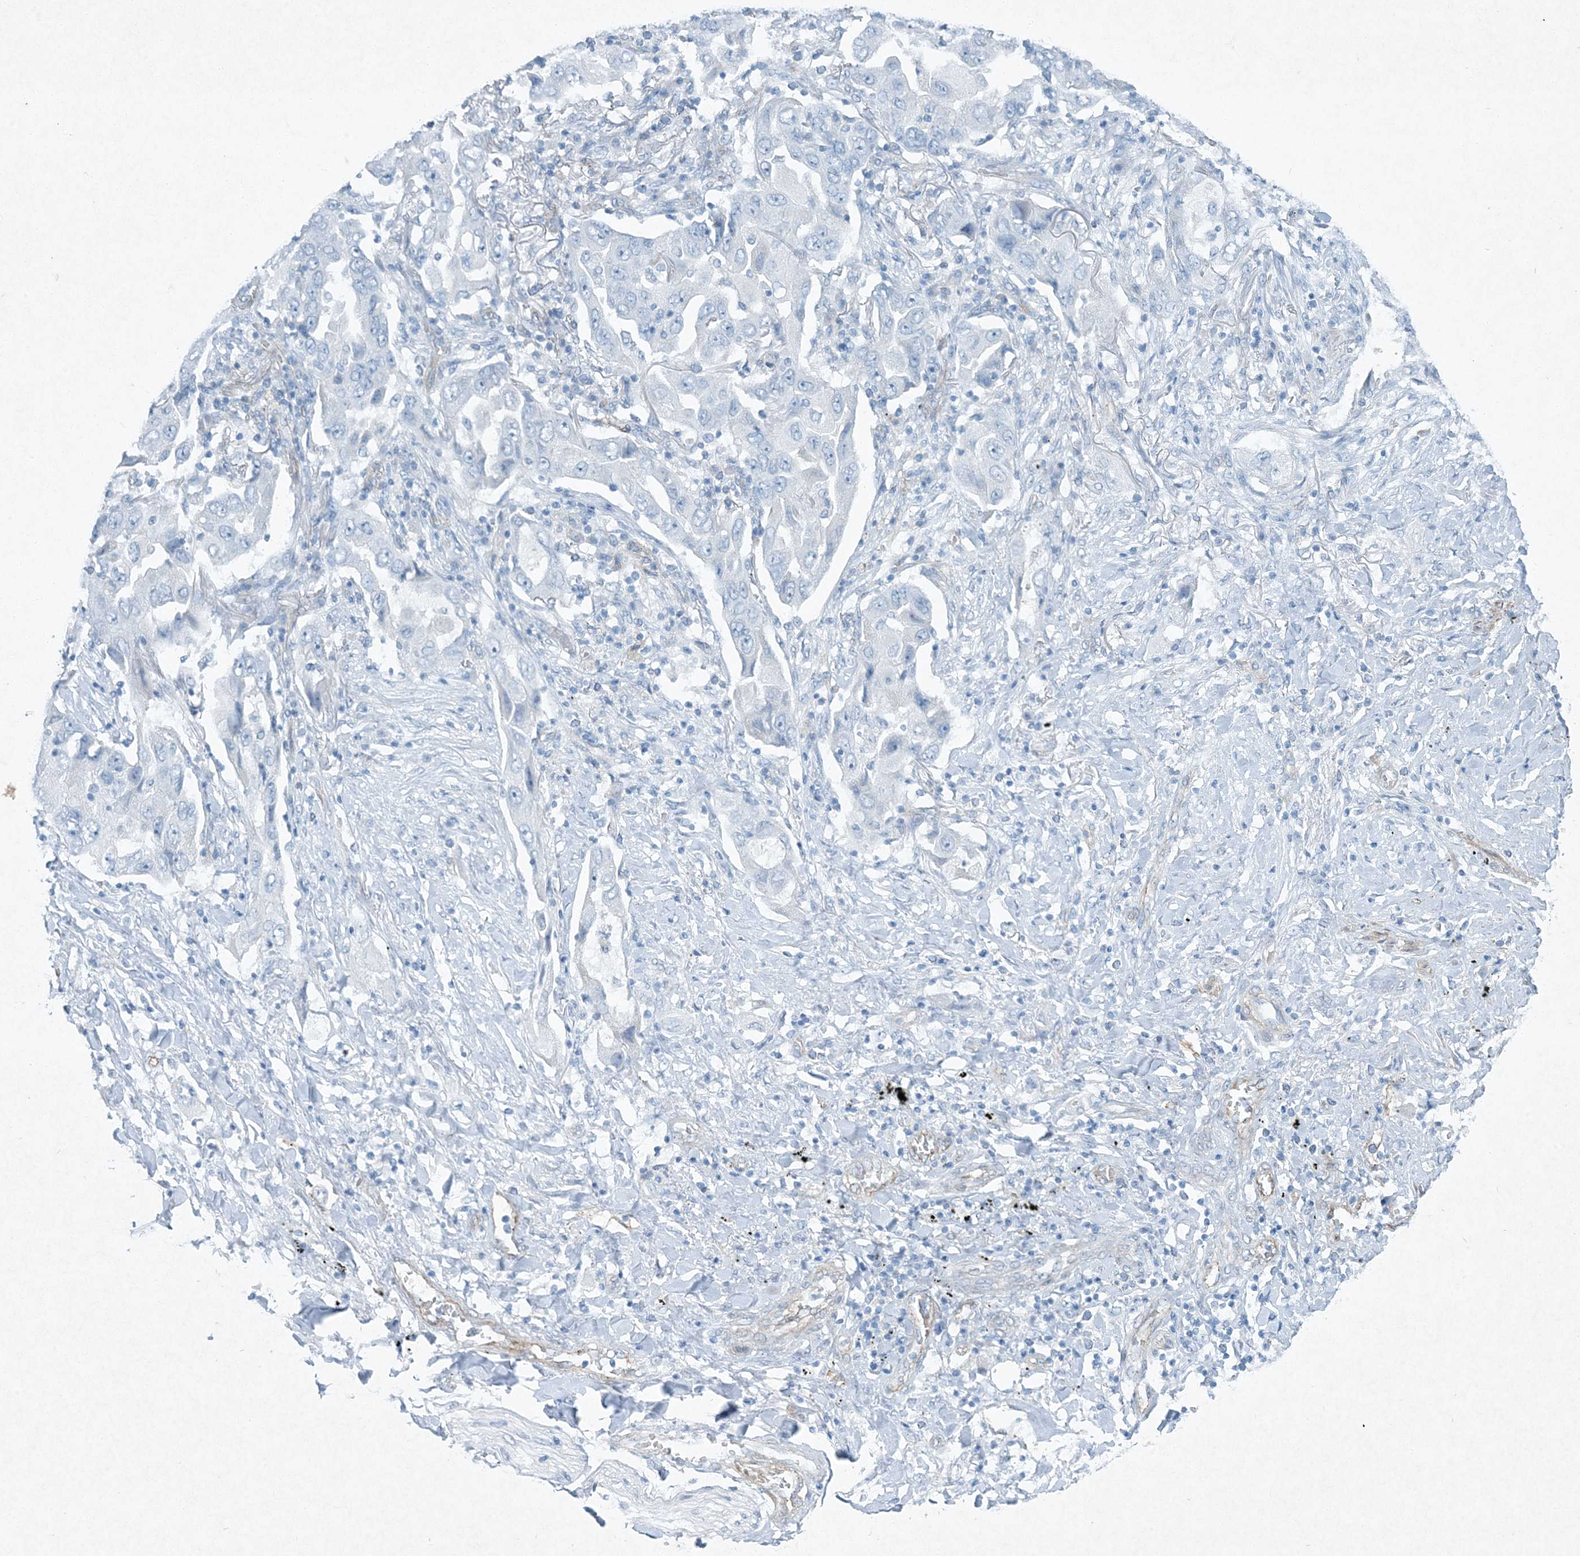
{"staining": {"intensity": "negative", "quantity": "none", "location": "none"}, "tissue": "lung cancer", "cell_type": "Tumor cells", "image_type": "cancer", "snomed": [{"axis": "morphology", "description": "Adenocarcinoma, NOS"}, {"axis": "topography", "description": "Lung"}], "caption": "Protein analysis of lung cancer (adenocarcinoma) demonstrates no significant positivity in tumor cells. (DAB (3,3'-diaminobenzidine) IHC, high magnification).", "gene": "PGM5", "patient": {"sex": "female", "age": 65}}